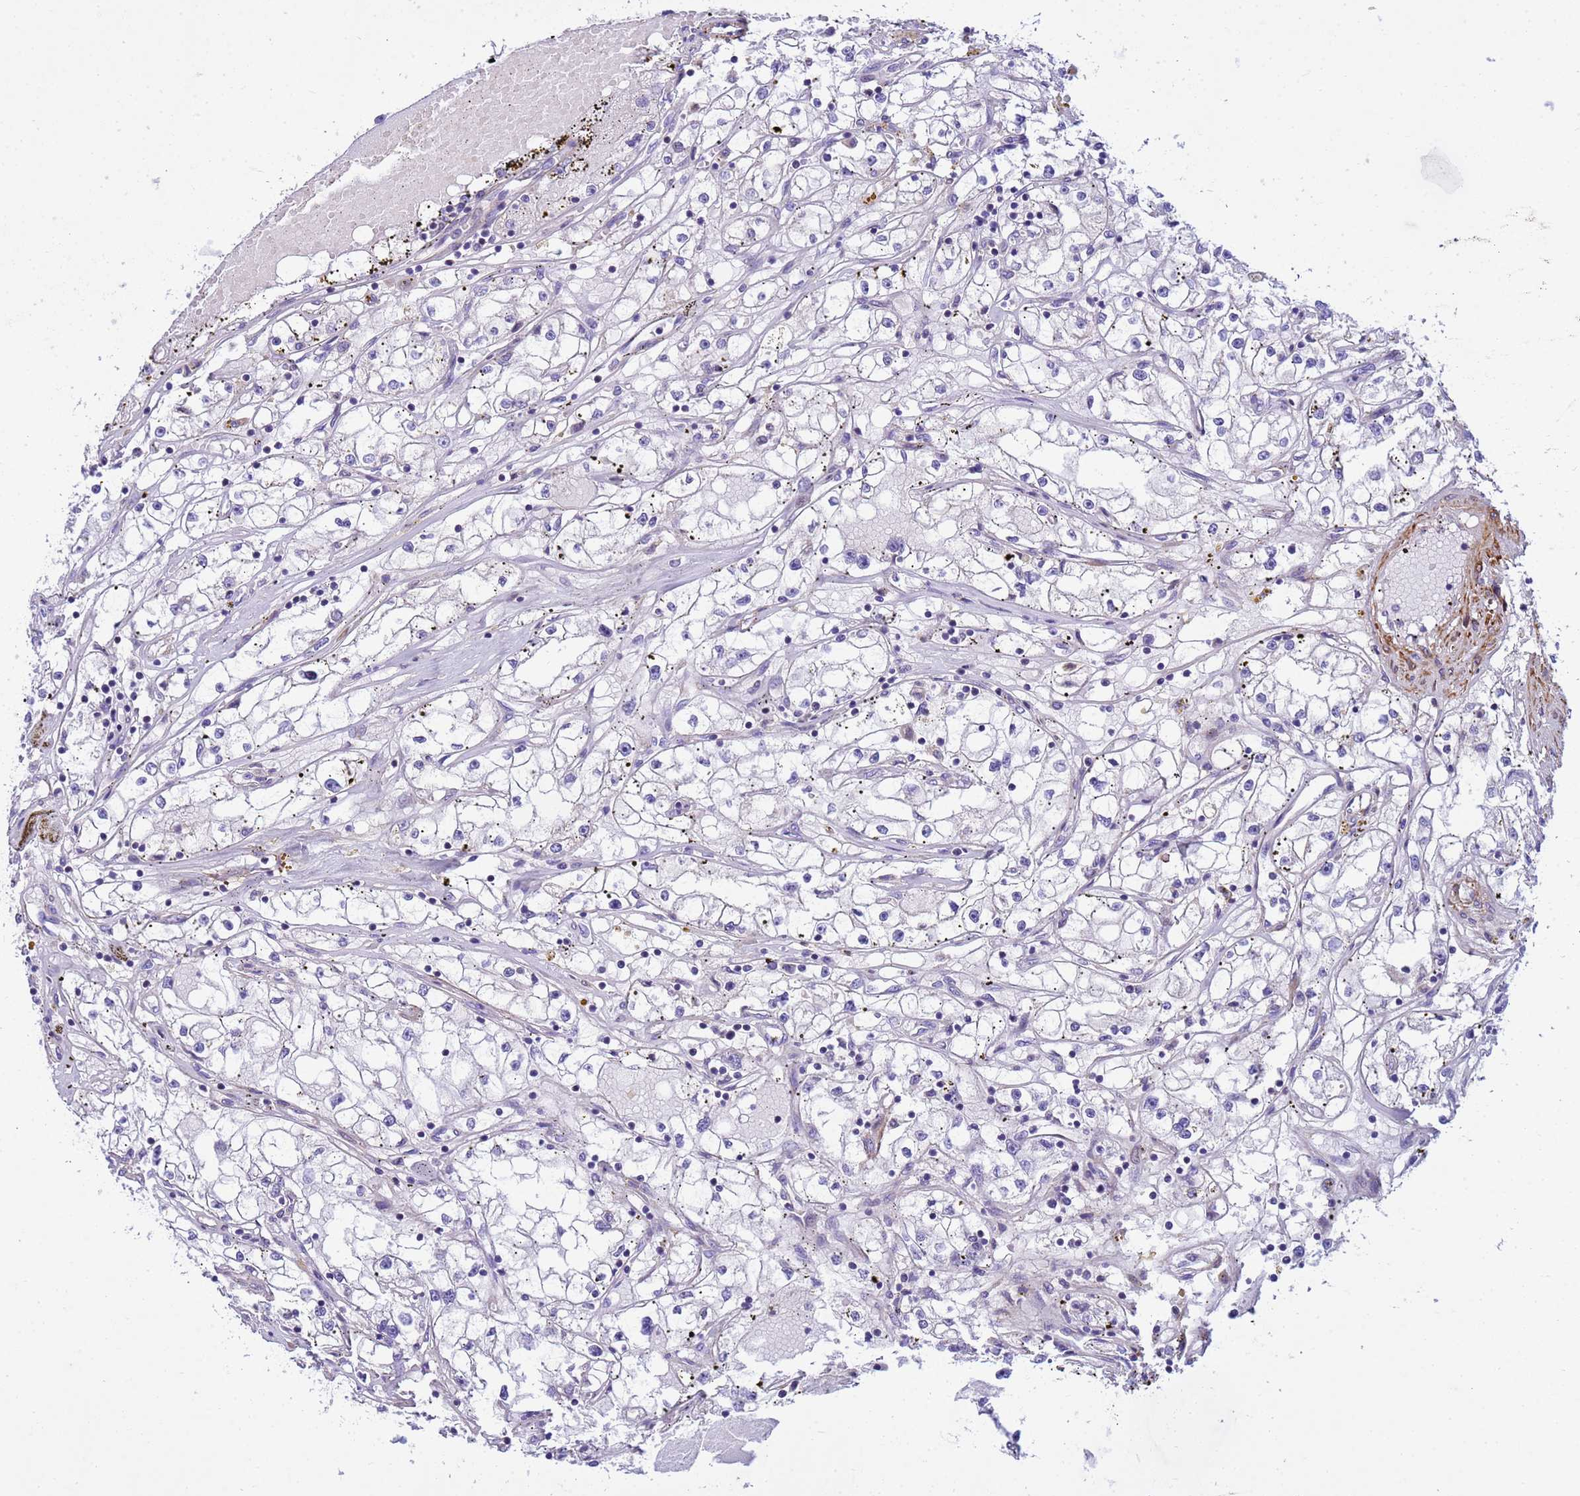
{"staining": {"intensity": "negative", "quantity": "none", "location": "none"}, "tissue": "renal cancer", "cell_type": "Tumor cells", "image_type": "cancer", "snomed": [{"axis": "morphology", "description": "Adenocarcinoma, NOS"}, {"axis": "topography", "description": "Kidney"}], "caption": "Protein analysis of renal adenocarcinoma exhibits no significant expression in tumor cells.", "gene": "P2RX7", "patient": {"sex": "male", "age": 56}}